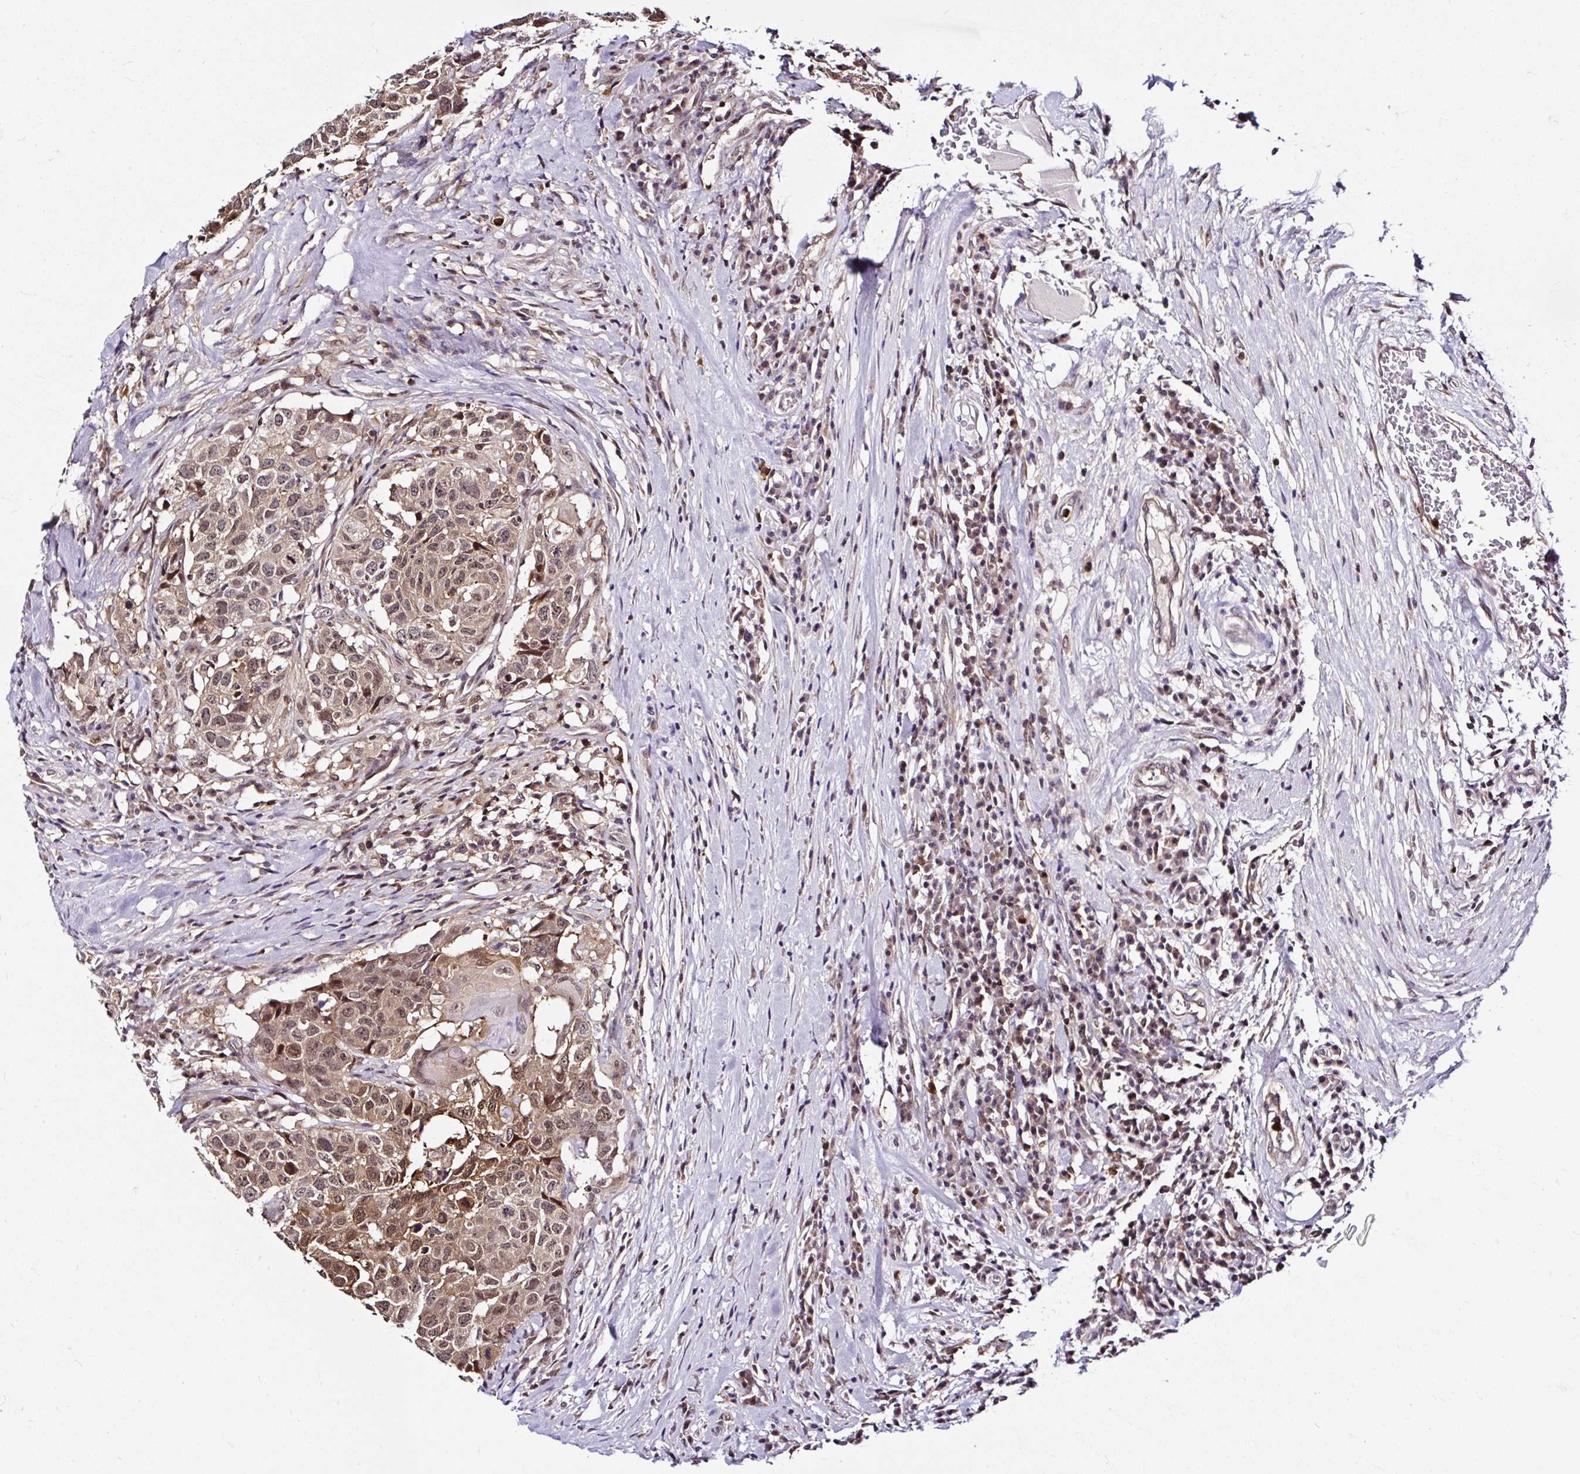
{"staining": {"intensity": "moderate", "quantity": ">75%", "location": "nuclear"}, "tissue": "head and neck cancer", "cell_type": "Tumor cells", "image_type": "cancer", "snomed": [{"axis": "morphology", "description": "Normal tissue, NOS"}, {"axis": "morphology", "description": "Squamous cell carcinoma, NOS"}, {"axis": "topography", "description": "Skeletal muscle"}, {"axis": "topography", "description": "Vascular tissue"}, {"axis": "topography", "description": "Peripheral nerve tissue"}, {"axis": "topography", "description": "Head-Neck"}], "caption": "A brown stain labels moderate nuclear staining of a protein in head and neck cancer (squamous cell carcinoma) tumor cells. Using DAB (brown) and hematoxylin (blue) stains, captured at high magnification using brightfield microscopy.", "gene": "PIN4", "patient": {"sex": "male", "age": 66}}